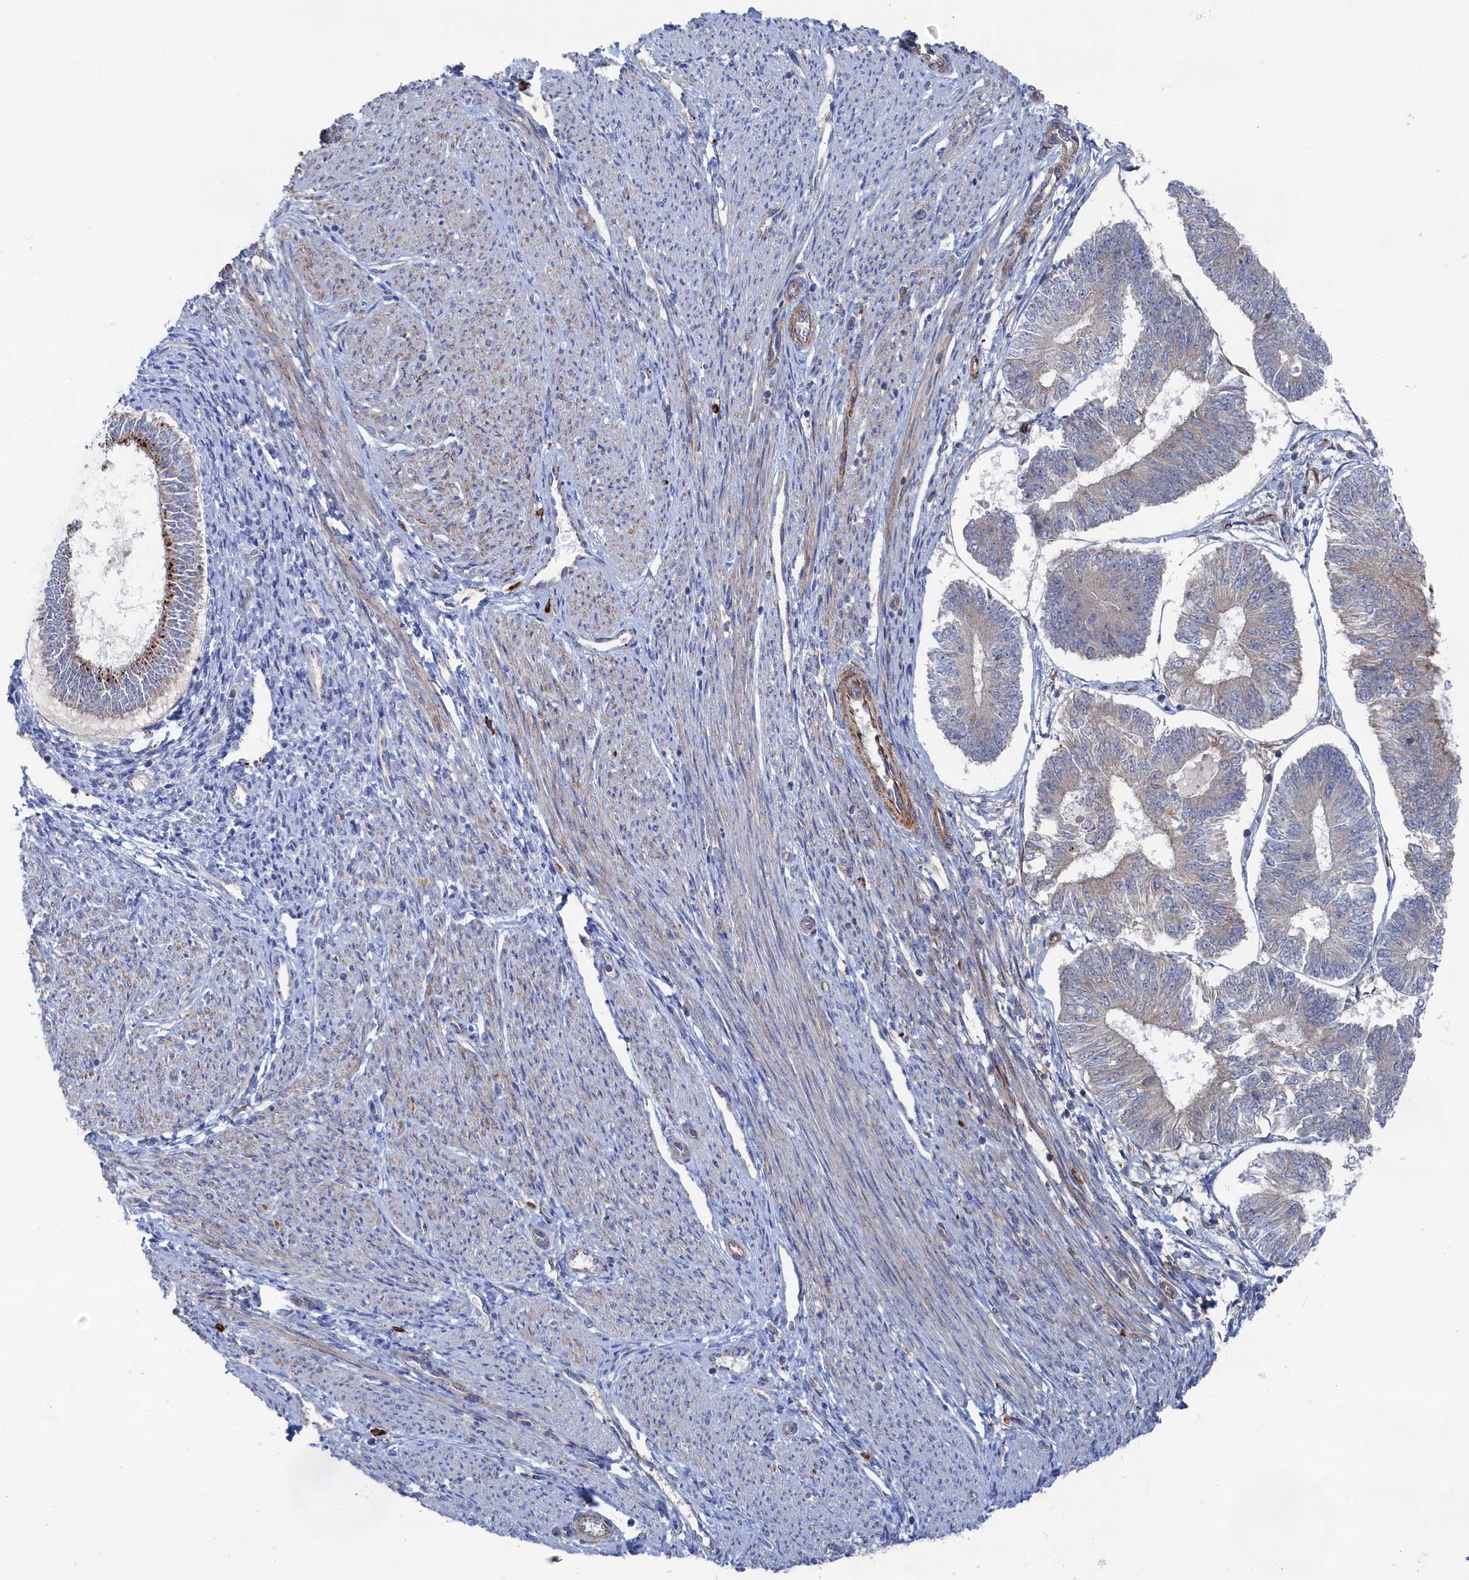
{"staining": {"intensity": "moderate", "quantity": "<25%", "location": "cytoplasmic/membranous"}, "tissue": "endometrial cancer", "cell_type": "Tumor cells", "image_type": "cancer", "snomed": [{"axis": "morphology", "description": "Adenocarcinoma, NOS"}, {"axis": "topography", "description": "Endometrium"}], "caption": "A photomicrograph of human adenocarcinoma (endometrial) stained for a protein shows moderate cytoplasmic/membranous brown staining in tumor cells.", "gene": "FILIP1L", "patient": {"sex": "female", "age": 58}}